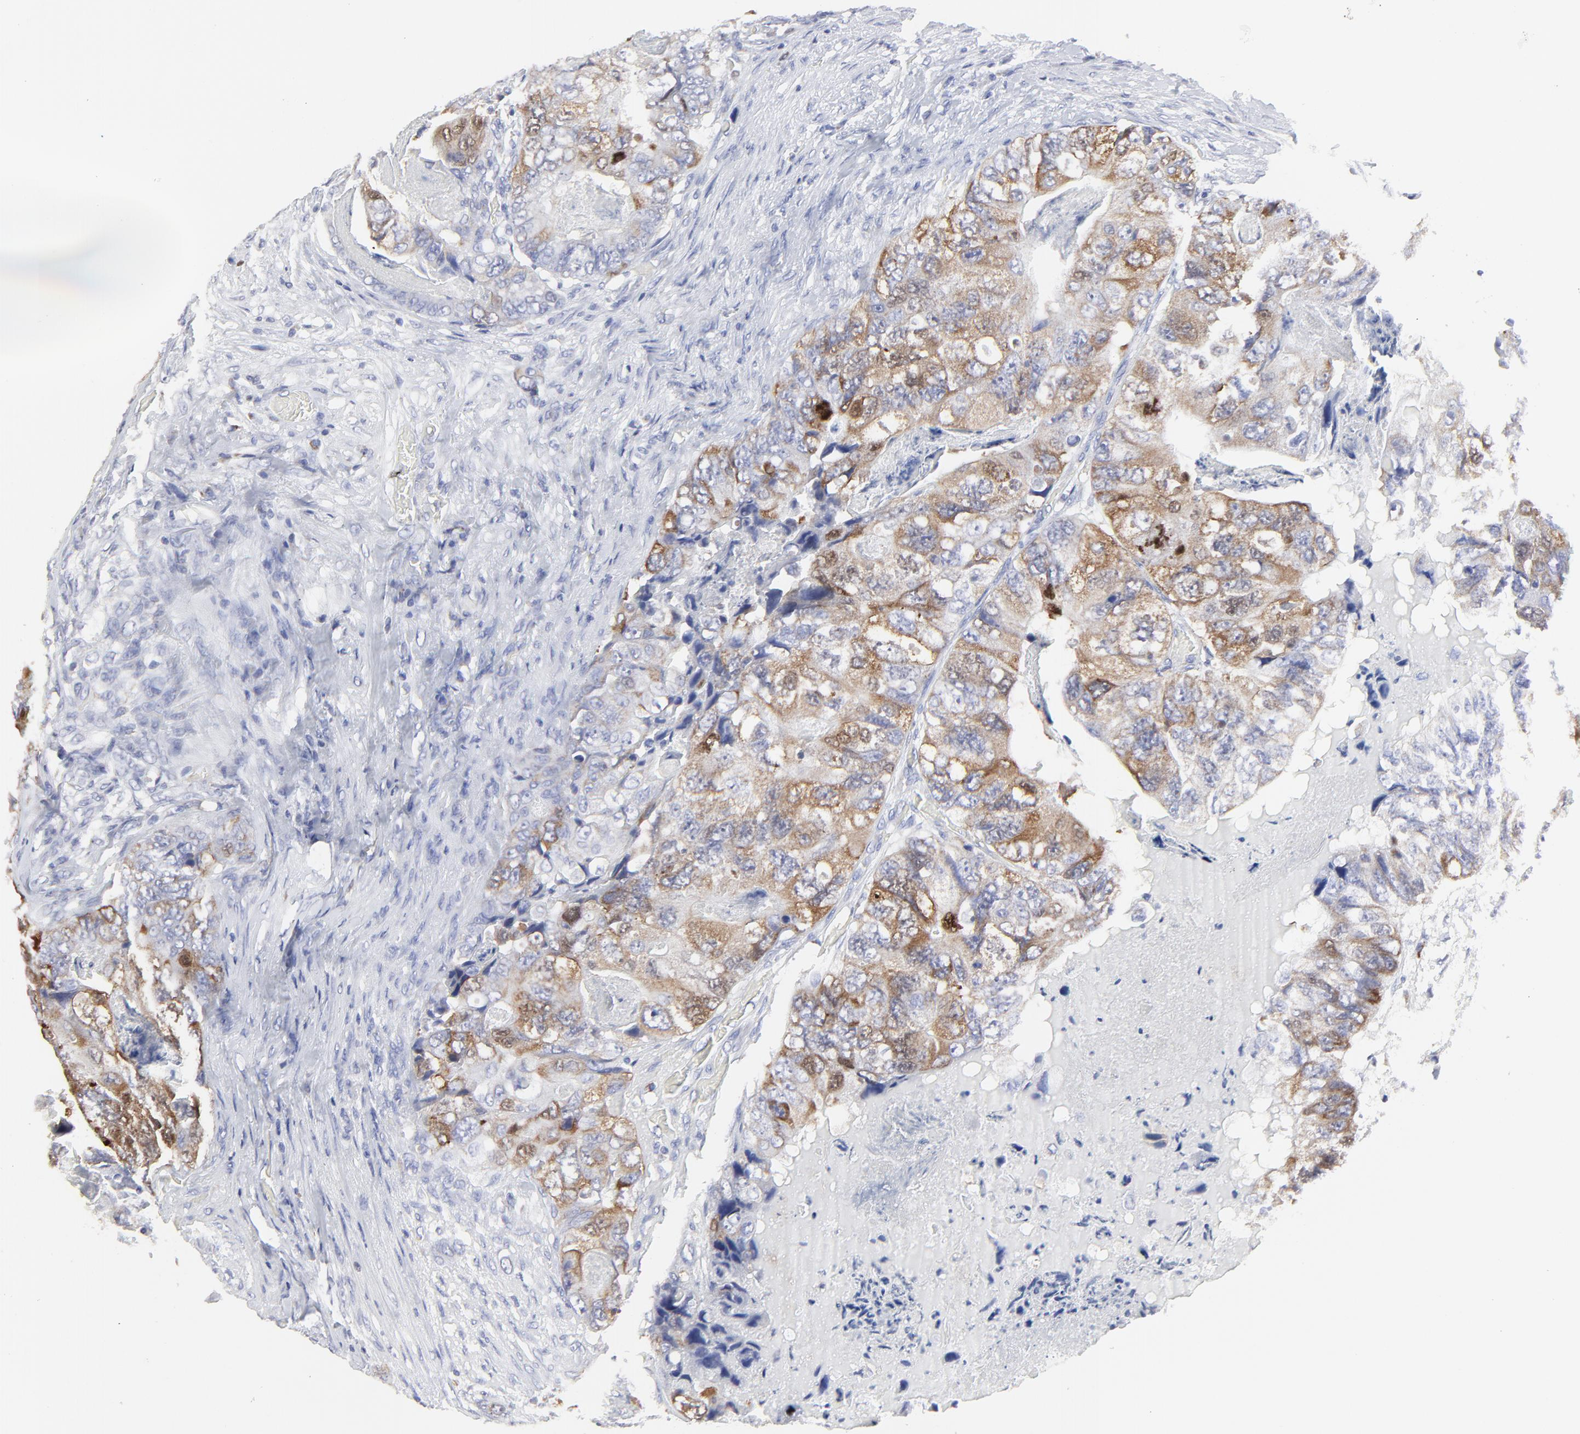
{"staining": {"intensity": "moderate", "quantity": ">75%", "location": "cytoplasmic/membranous"}, "tissue": "colorectal cancer", "cell_type": "Tumor cells", "image_type": "cancer", "snomed": [{"axis": "morphology", "description": "Adenocarcinoma, NOS"}, {"axis": "topography", "description": "Rectum"}], "caption": "Human colorectal cancer stained for a protein (brown) exhibits moderate cytoplasmic/membranous positive staining in about >75% of tumor cells.", "gene": "NCAPH", "patient": {"sex": "female", "age": 82}}